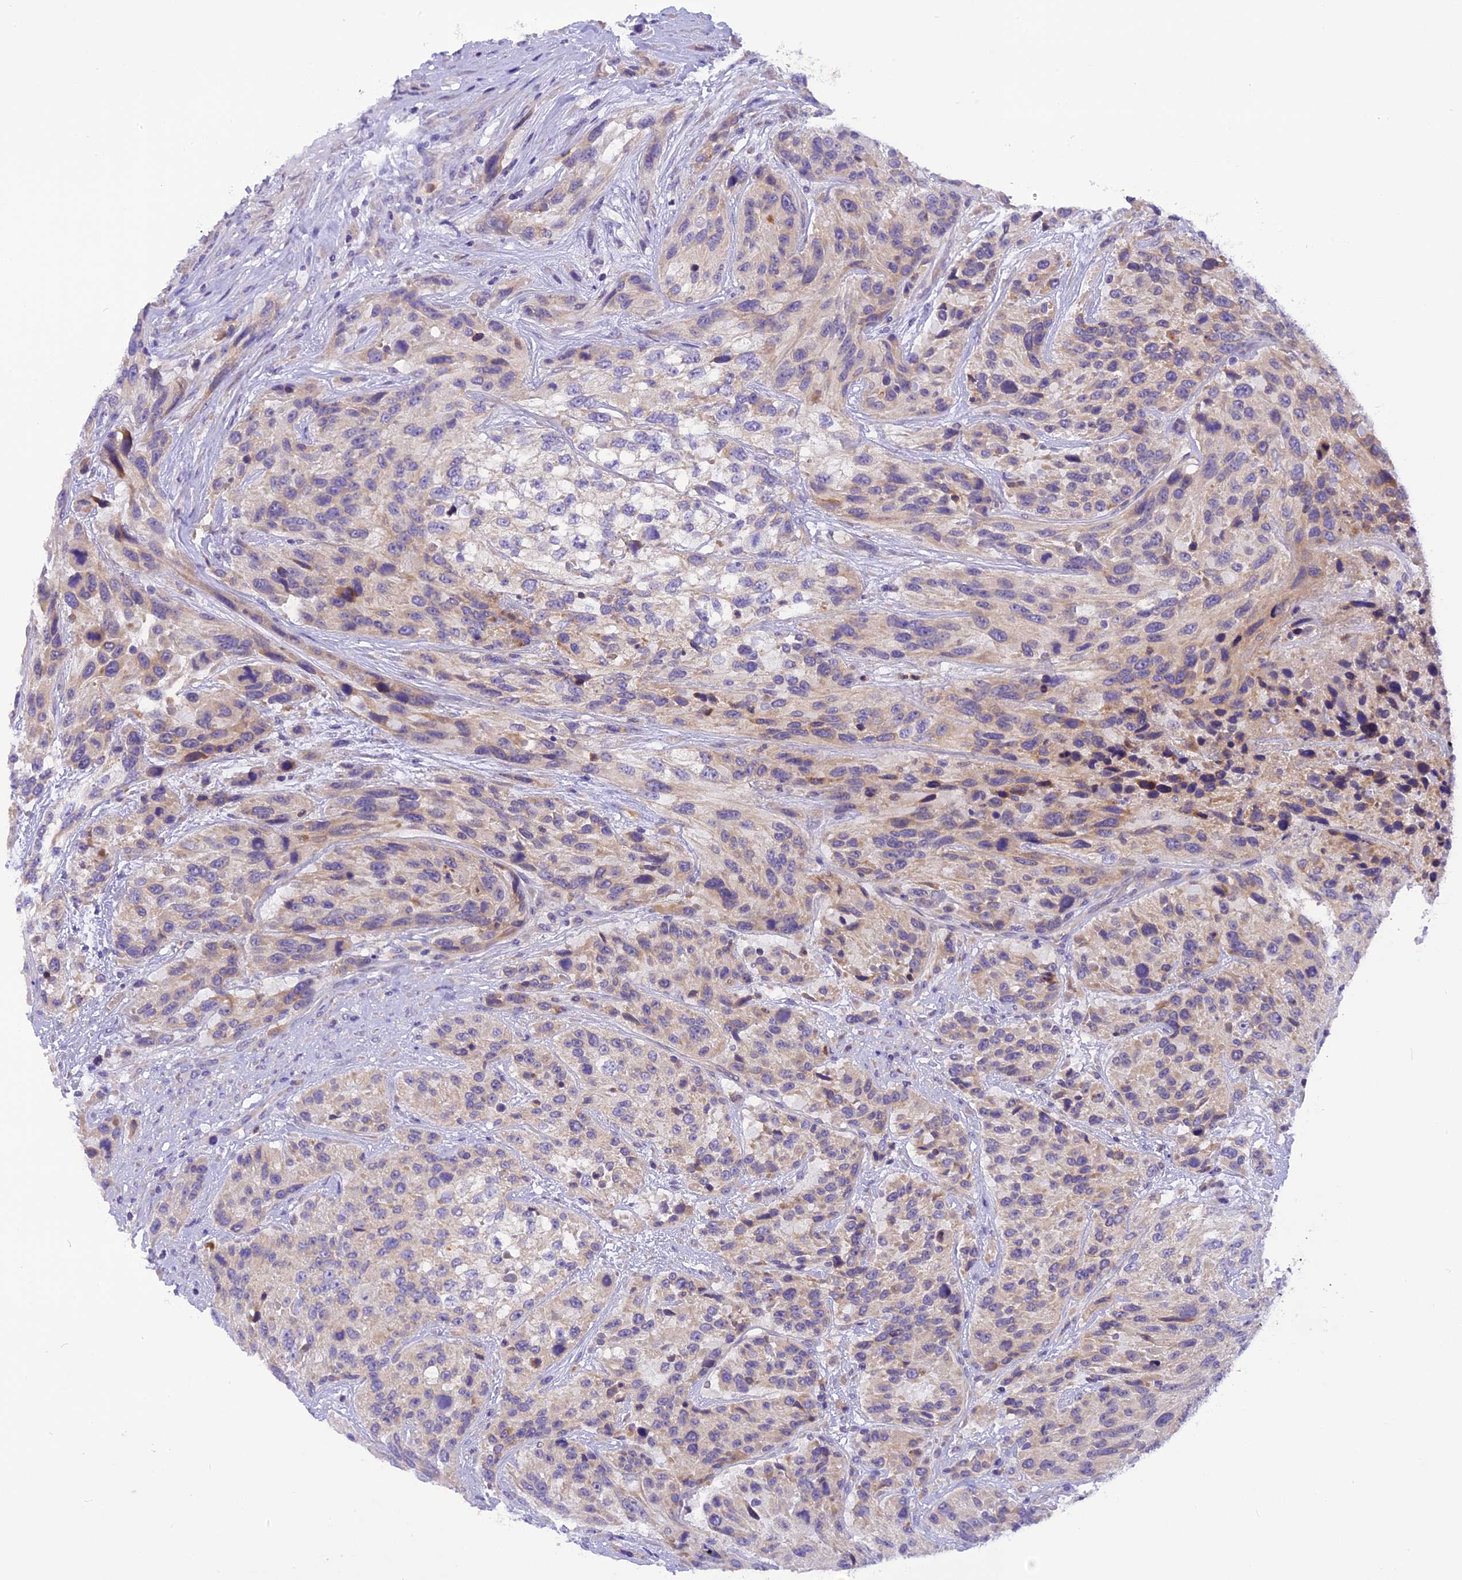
{"staining": {"intensity": "weak", "quantity": "<25%", "location": "cytoplasmic/membranous"}, "tissue": "urothelial cancer", "cell_type": "Tumor cells", "image_type": "cancer", "snomed": [{"axis": "morphology", "description": "Urothelial carcinoma, High grade"}, {"axis": "topography", "description": "Urinary bladder"}], "caption": "A high-resolution histopathology image shows immunohistochemistry staining of urothelial cancer, which shows no significant positivity in tumor cells. Brightfield microscopy of immunohistochemistry (IHC) stained with DAB (brown) and hematoxylin (blue), captured at high magnification.", "gene": "TRIM3", "patient": {"sex": "female", "age": 70}}